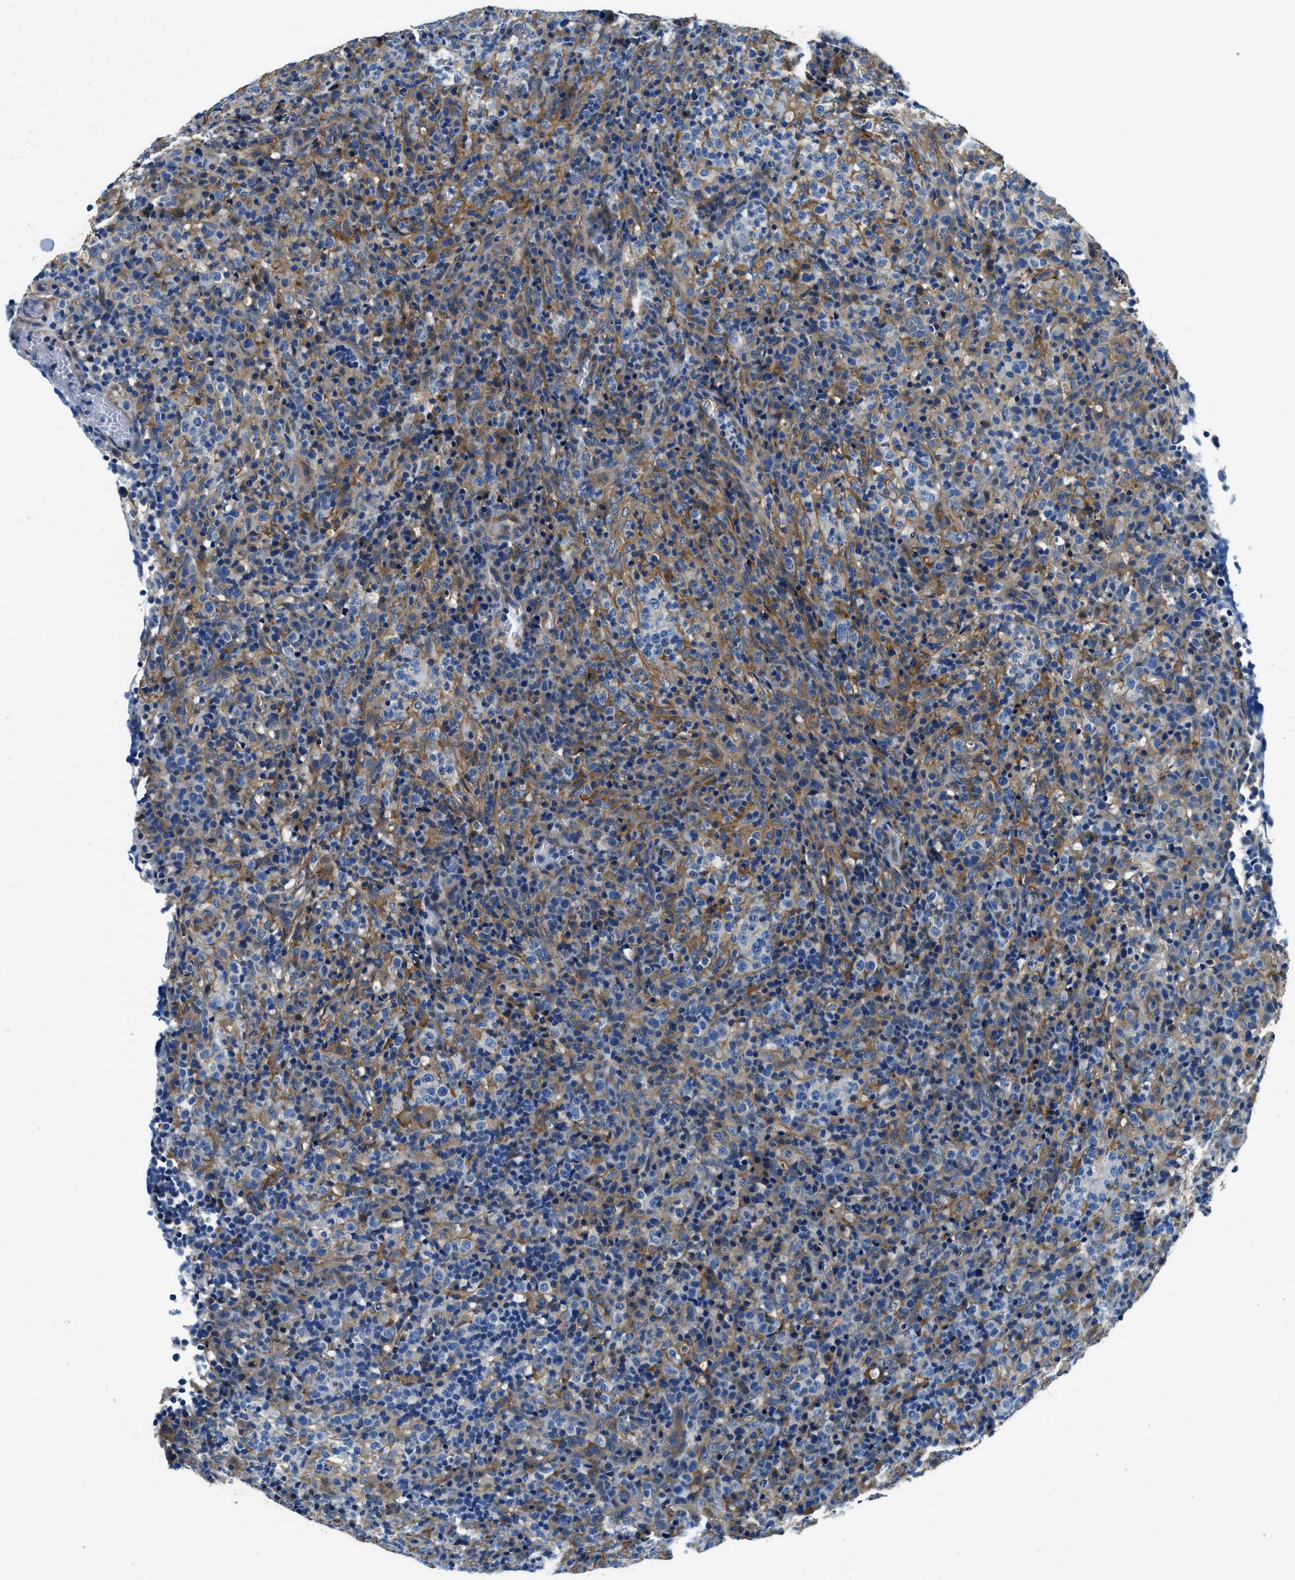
{"staining": {"intensity": "weak", "quantity": "<25%", "location": "cytoplasmic/membranous"}, "tissue": "lymphoma", "cell_type": "Tumor cells", "image_type": "cancer", "snomed": [{"axis": "morphology", "description": "Malignant lymphoma, non-Hodgkin's type, High grade"}, {"axis": "topography", "description": "Lymph node"}], "caption": "High magnification brightfield microscopy of lymphoma stained with DAB (3,3'-diaminobenzidine) (brown) and counterstained with hematoxylin (blue): tumor cells show no significant staining.", "gene": "TWF1", "patient": {"sex": "female", "age": 76}}